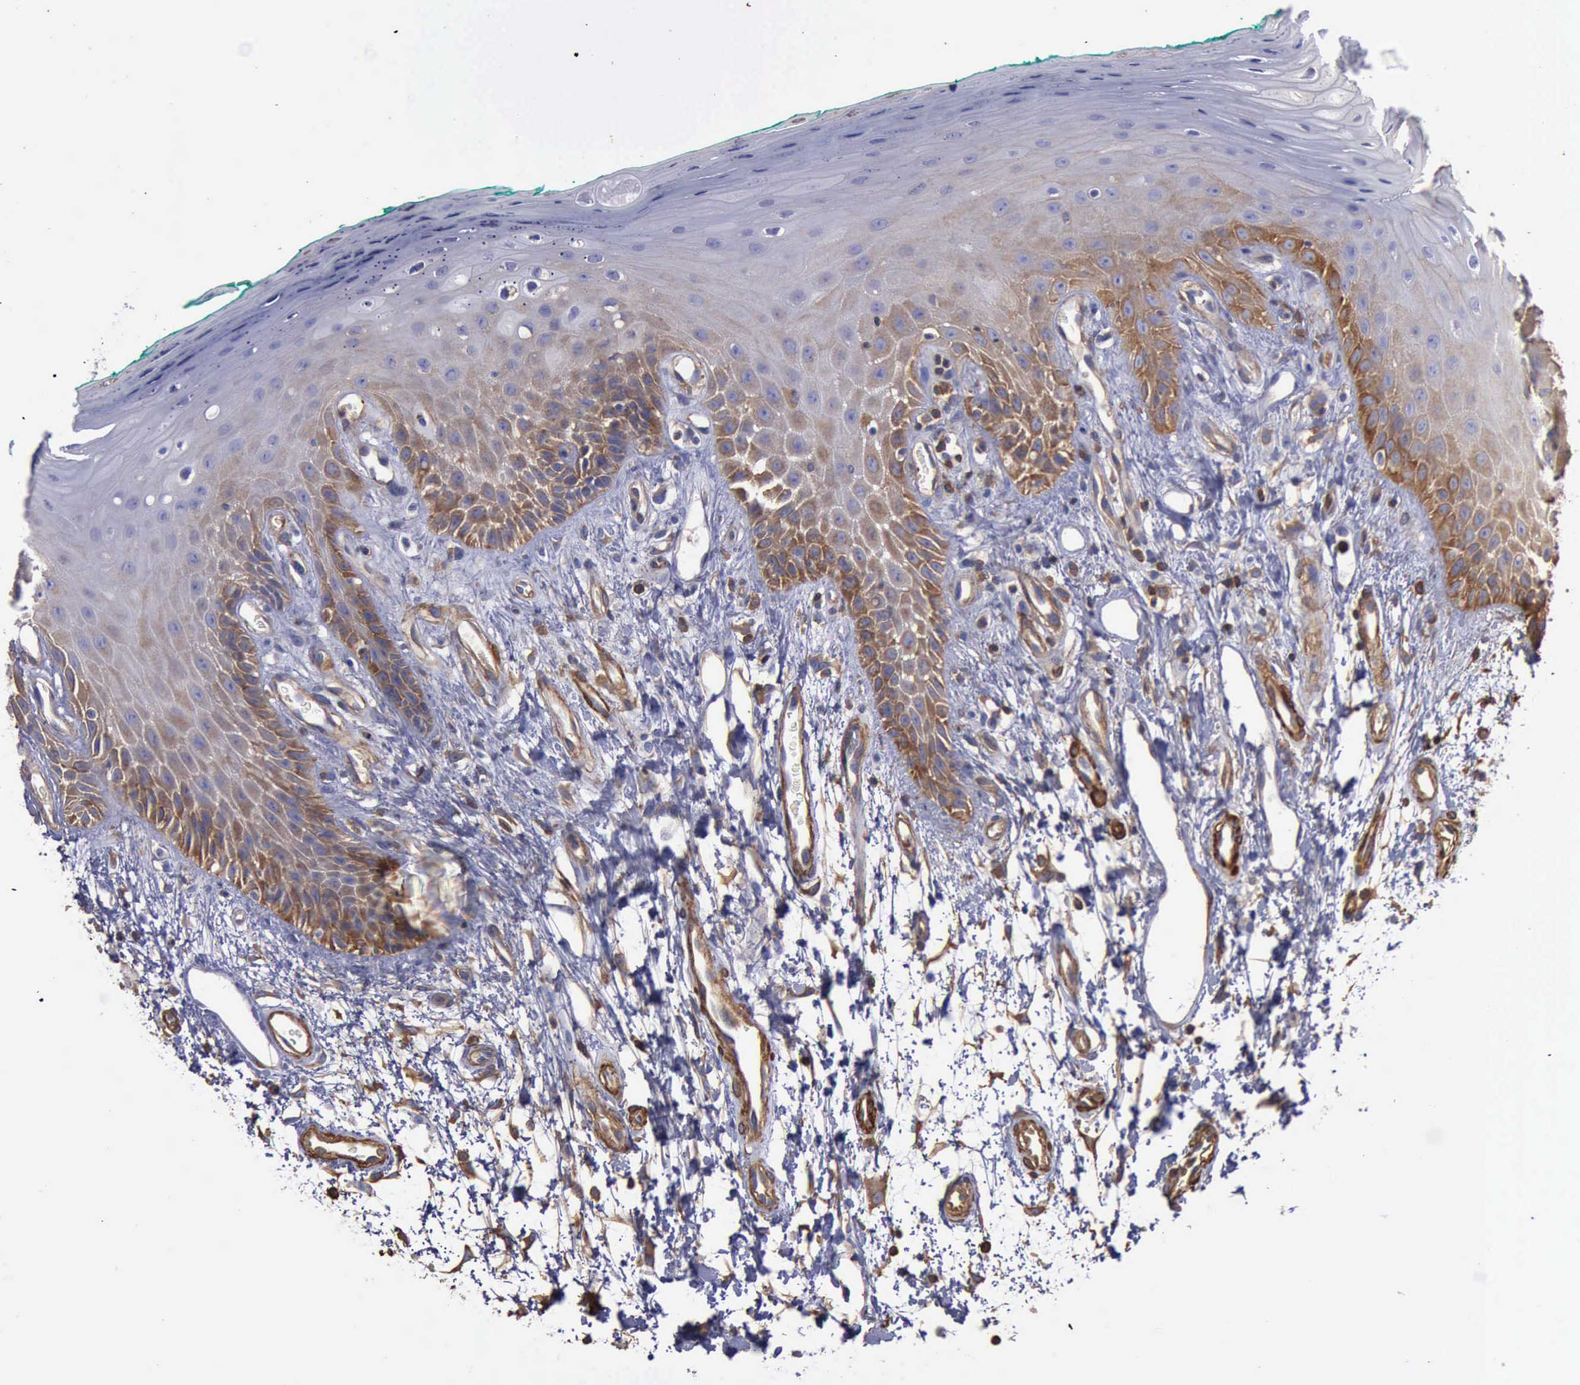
{"staining": {"intensity": "moderate", "quantity": "<25%", "location": "cytoplasmic/membranous"}, "tissue": "oral mucosa", "cell_type": "Squamous epithelial cells", "image_type": "normal", "snomed": [{"axis": "morphology", "description": "Normal tissue, NOS"}, {"axis": "morphology", "description": "Squamous cell carcinoma, NOS"}, {"axis": "topography", "description": "Skeletal muscle"}, {"axis": "topography", "description": "Oral tissue"}, {"axis": "topography", "description": "Head-Neck"}], "caption": "Squamous epithelial cells show low levels of moderate cytoplasmic/membranous staining in about <25% of cells in benign oral mucosa.", "gene": "FLNA", "patient": {"sex": "female", "age": 84}}